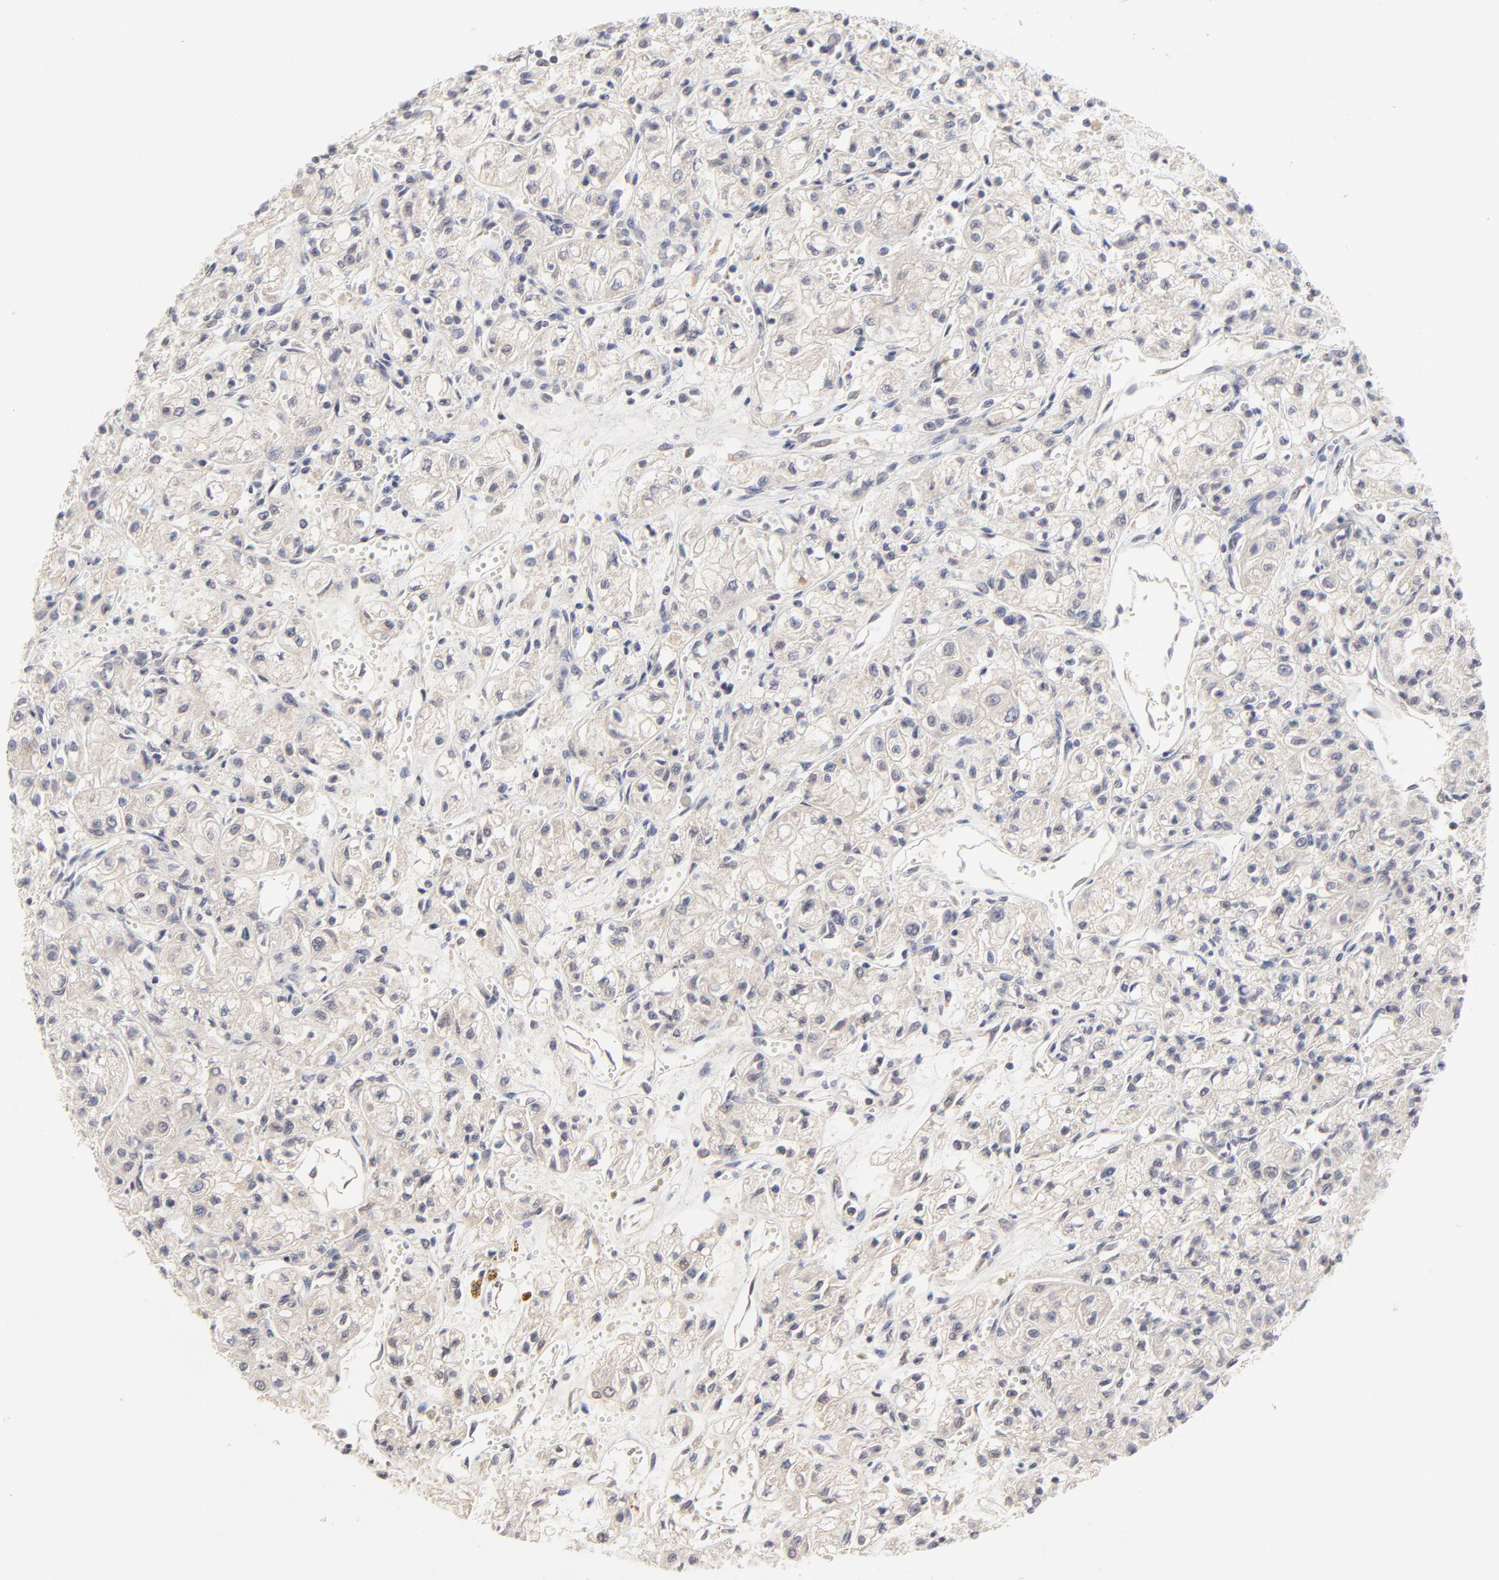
{"staining": {"intensity": "negative", "quantity": "none", "location": "none"}, "tissue": "renal cancer", "cell_type": "Tumor cells", "image_type": "cancer", "snomed": [{"axis": "morphology", "description": "Adenocarcinoma, NOS"}, {"axis": "topography", "description": "Kidney"}], "caption": "Tumor cells are negative for protein expression in human renal cancer. The staining was performed using DAB to visualize the protein expression in brown, while the nuclei were stained in blue with hematoxylin (Magnification: 20x).", "gene": "FAM199X", "patient": {"sex": "male", "age": 78}}